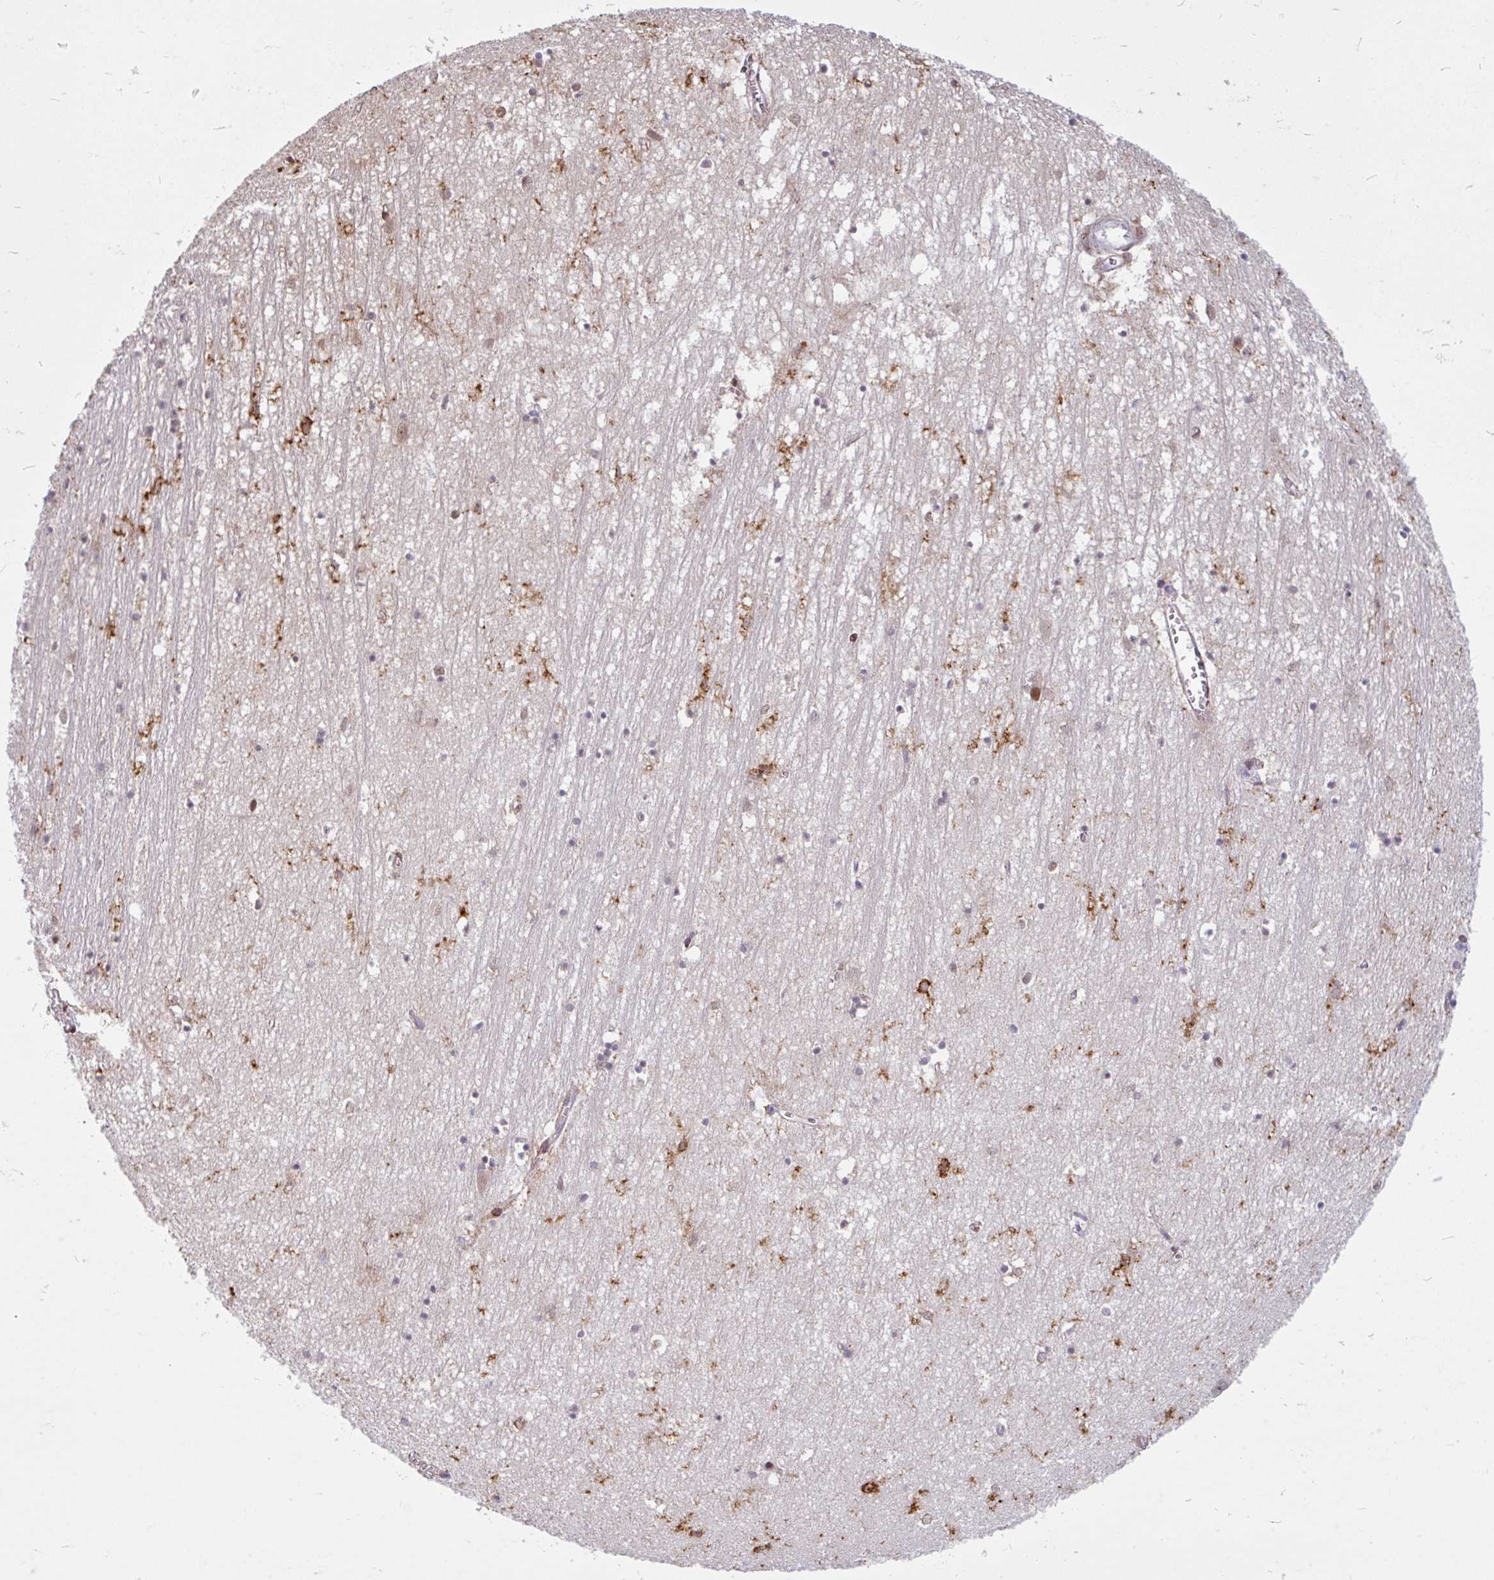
{"staining": {"intensity": "moderate", "quantity": "<25%", "location": "cytoplasmic/membranous,nuclear"}, "tissue": "hippocampus", "cell_type": "Glial cells", "image_type": "normal", "snomed": [{"axis": "morphology", "description": "Normal tissue, NOS"}, {"axis": "topography", "description": "Hippocampus"}], "caption": "Immunohistochemical staining of unremarkable human hippocampus displays moderate cytoplasmic/membranous,nuclear protein expression in approximately <25% of glial cells.", "gene": "TMEM119", "patient": {"sex": "female", "age": 64}}